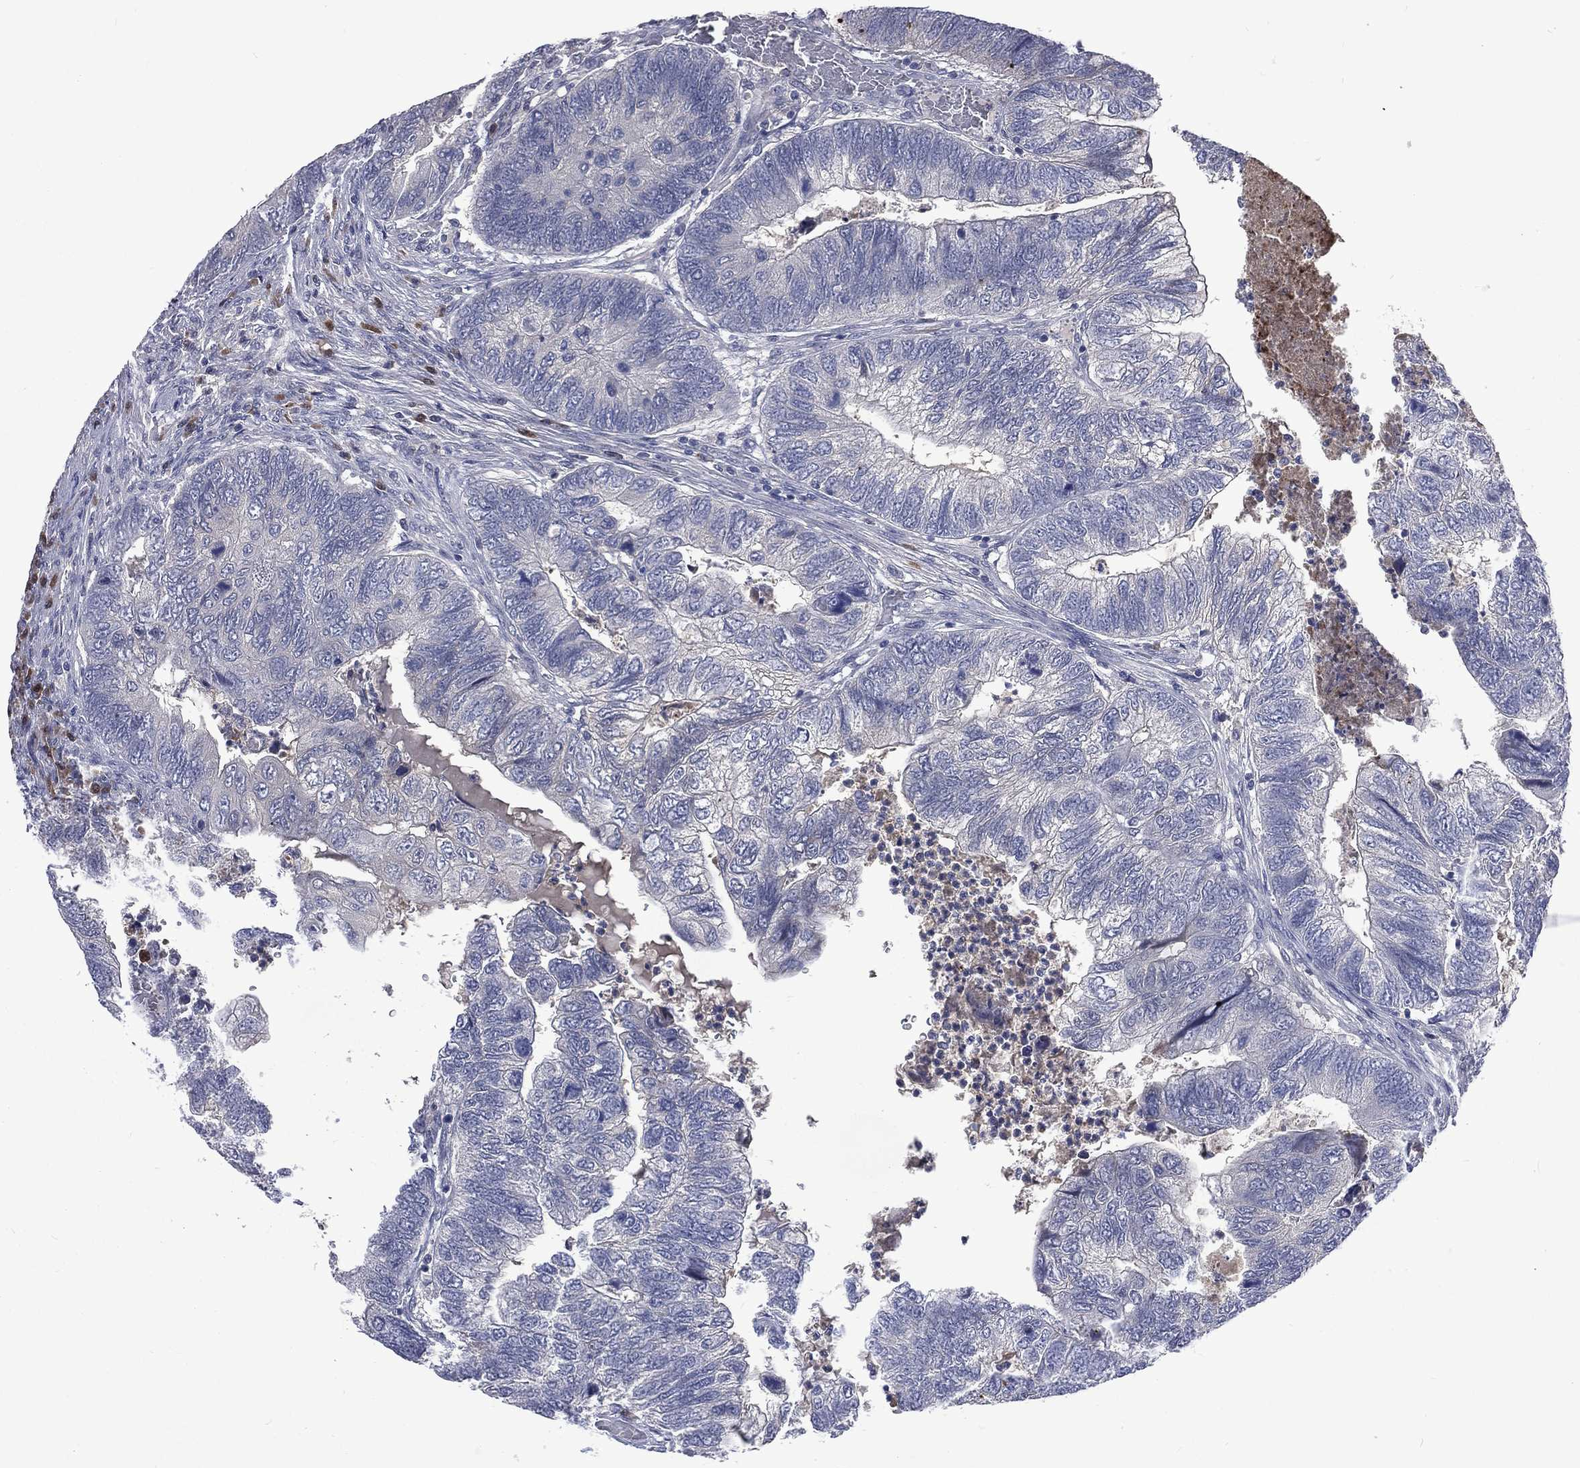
{"staining": {"intensity": "negative", "quantity": "none", "location": "none"}, "tissue": "colorectal cancer", "cell_type": "Tumor cells", "image_type": "cancer", "snomed": [{"axis": "morphology", "description": "Adenocarcinoma, NOS"}, {"axis": "topography", "description": "Colon"}], "caption": "Image shows no protein positivity in tumor cells of colorectal cancer tissue.", "gene": "CA12", "patient": {"sex": "female", "age": 67}}